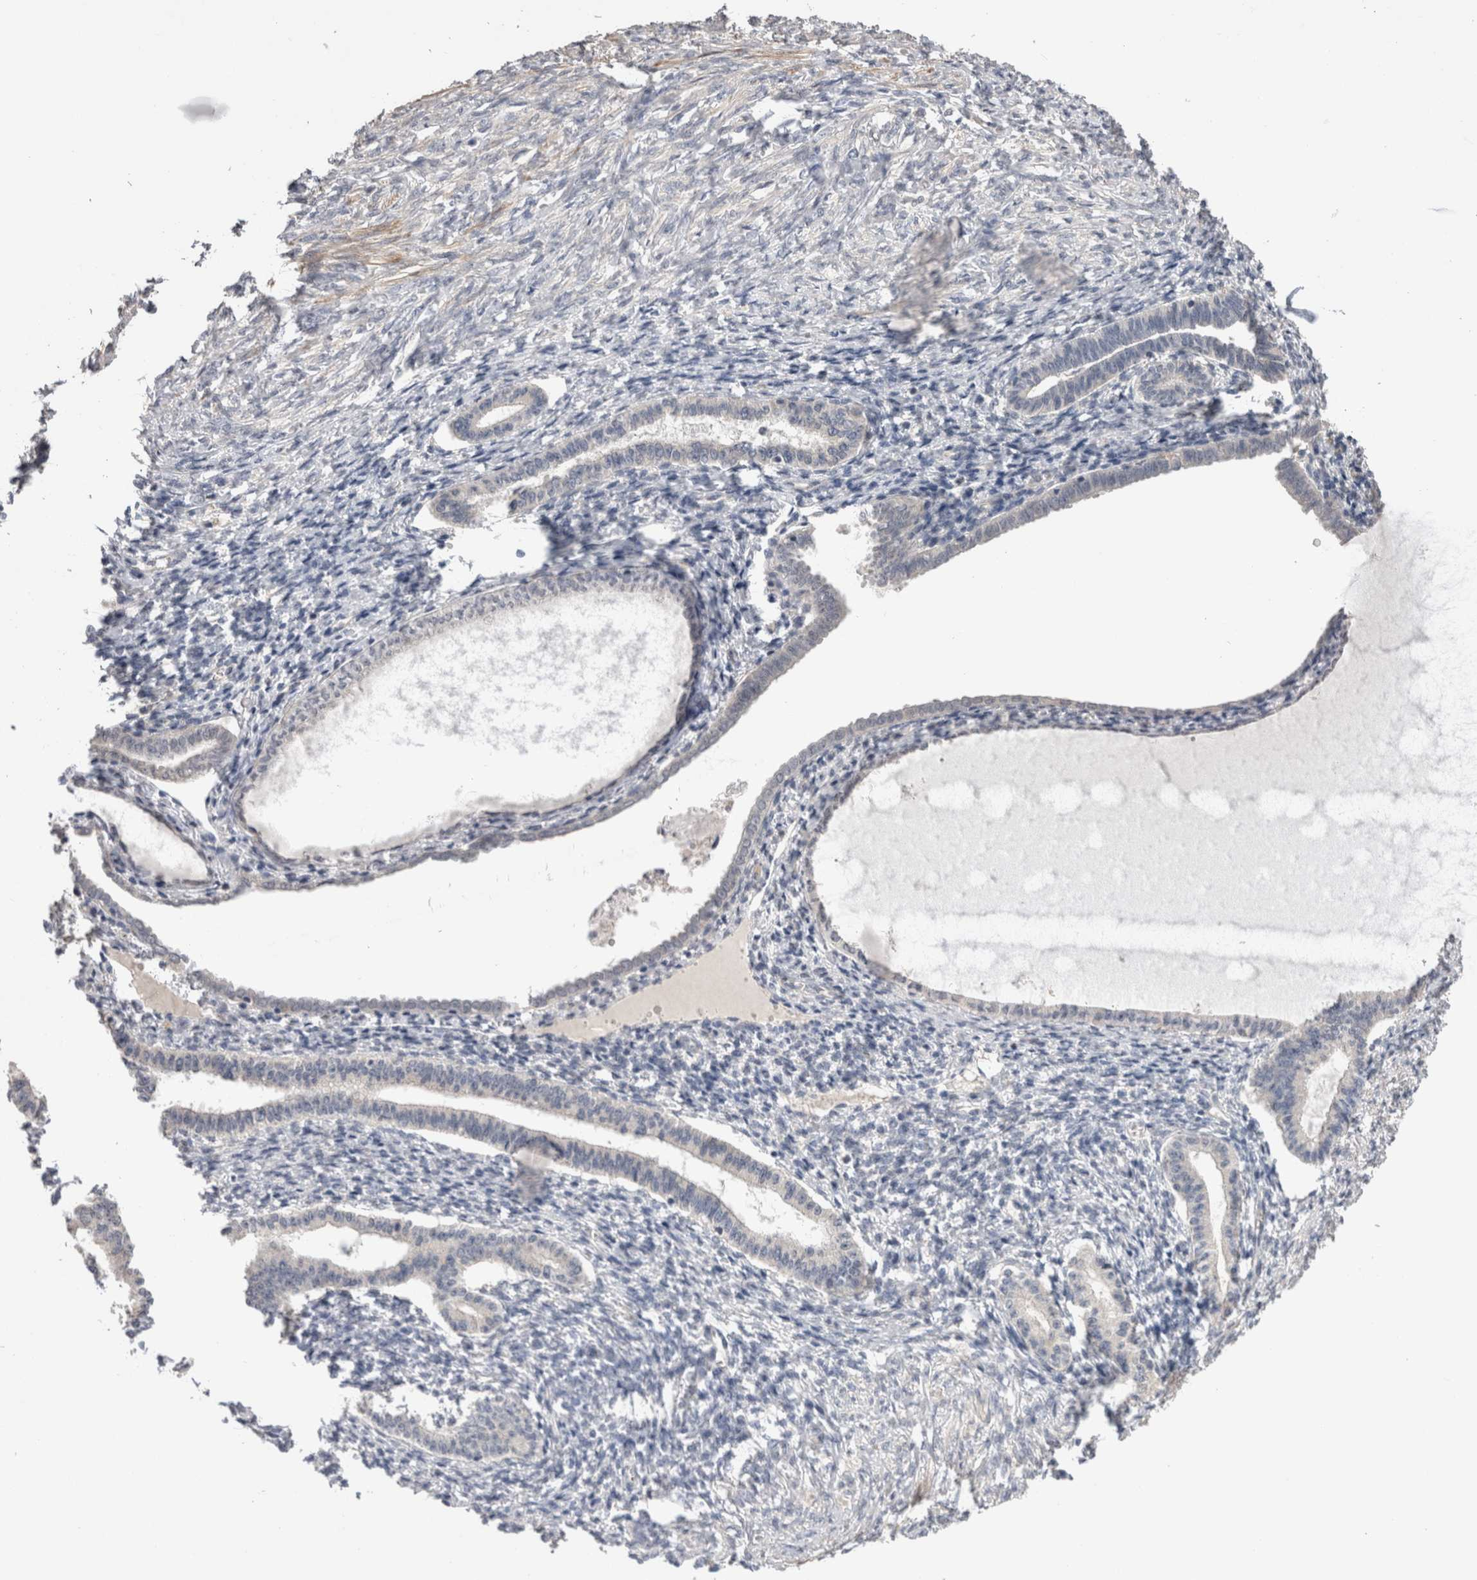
{"staining": {"intensity": "negative", "quantity": "none", "location": "none"}, "tissue": "endometrium", "cell_type": "Cells in endometrial stroma", "image_type": "normal", "snomed": [{"axis": "morphology", "description": "Normal tissue, NOS"}, {"axis": "topography", "description": "Endometrium"}], "caption": "Protein analysis of unremarkable endometrium displays no significant staining in cells in endometrial stroma. (DAB IHC with hematoxylin counter stain).", "gene": "CRYBG1", "patient": {"sex": "female", "age": 77}}